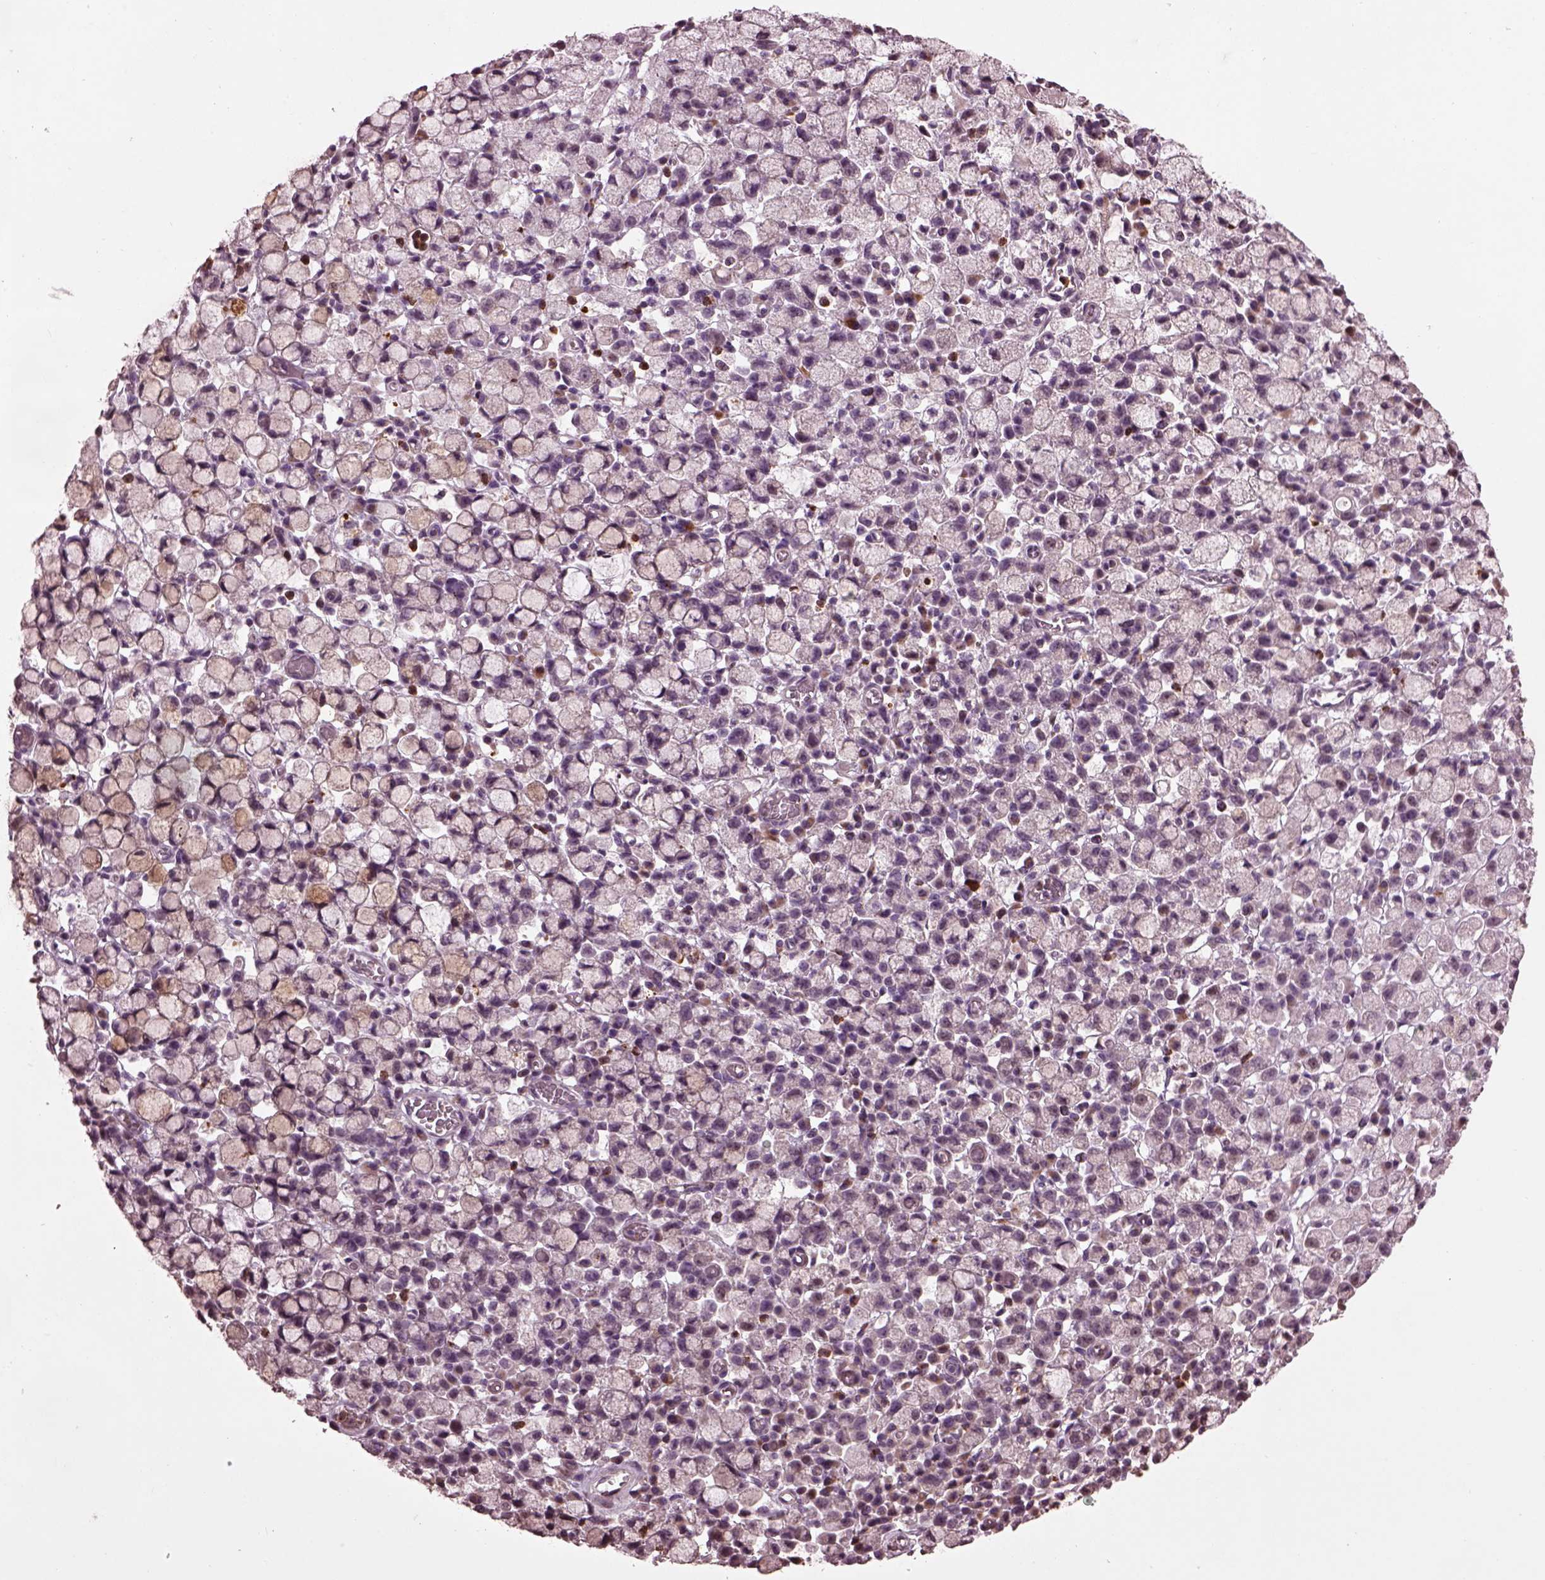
{"staining": {"intensity": "negative", "quantity": "none", "location": "none"}, "tissue": "stomach cancer", "cell_type": "Tumor cells", "image_type": "cancer", "snomed": [{"axis": "morphology", "description": "Adenocarcinoma, NOS"}, {"axis": "topography", "description": "Stomach"}], "caption": "Immunohistochemistry (IHC) image of human stomach adenocarcinoma stained for a protein (brown), which displays no positivity in tumor cells. (IHC, brightfield microscopy, high magnification).", "gene": "RUFY3", "patient": {"sex": "male", "age": 58}}